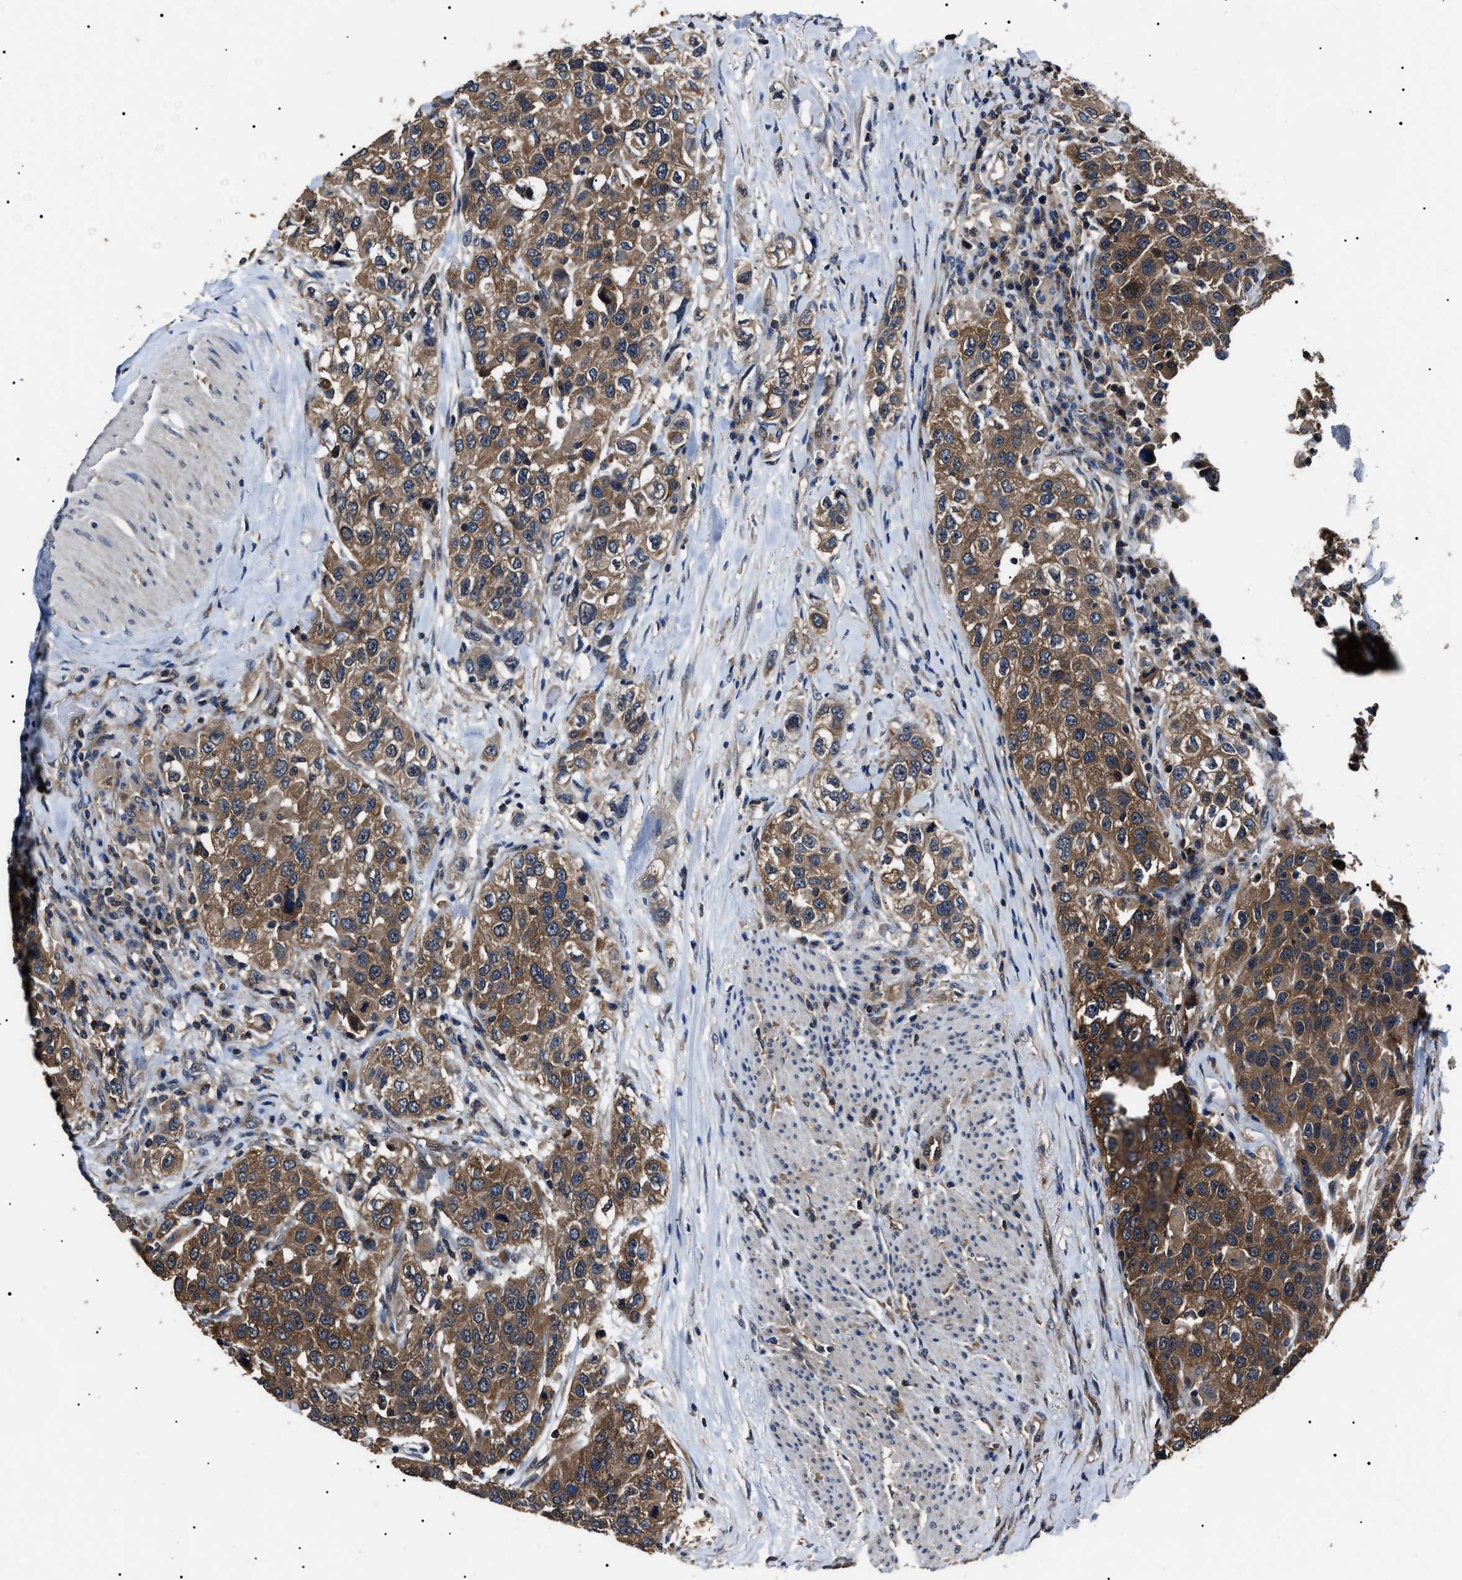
{"staining": {"intensity": "moderate", "quantity": ">75%", "location": "cytoplasmic/membranous"}, "tissue": "urothelial cancer", "cell_type": "Tumor cells", "image_type": "cancer", "snomed": [{"axis": "morphology", "description": "Urothelial carcinoma, High grade"}, {"axis": "topography", "description": "Urinary bladder"}], "caption": "An immunohistochemistry histopathology image of neoplastic tissue is shown. Protein staining in brown labels moderate cytoplasmic/membranous positivity in urothelial carcinoma (high-grade) within tumor cells.", "gene": "CCT8", "patient": {"sex": "female", "age": 80}}